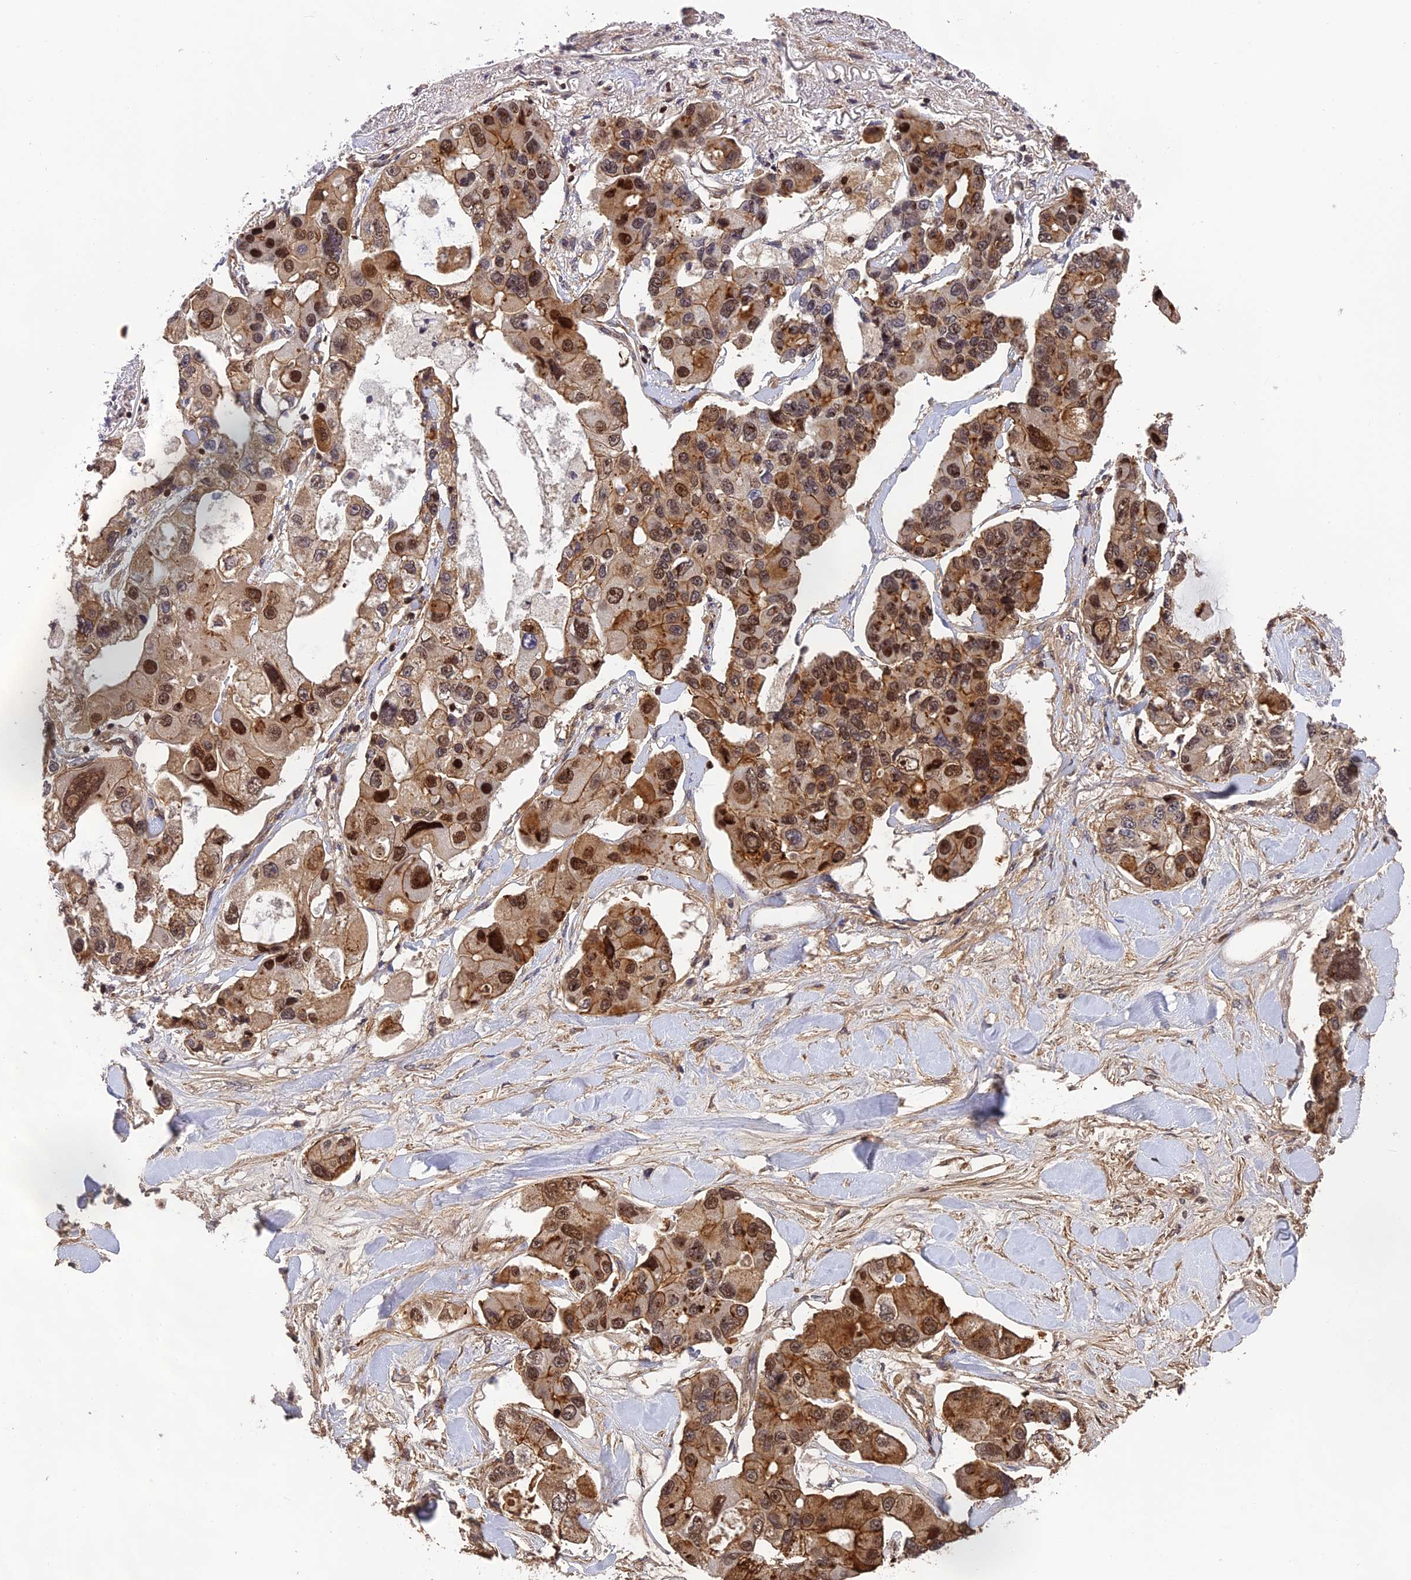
{"staining": {"intensity": "moderate", "quantity": ">75%", "location": "cytoplasmic/membranous,nuclear"}, "tissue": "lung cancer", "cell_type": "Tumor cells", "image_type": "cancer", "snomed": [{"axis": "morphology", "description": "Adenocarcinoma, NOS"}, {"axis": "topography", "description": "Lung"}], "caption": "Immunohistochemical staining of lung cancer (adenocarcinoma) displays medium levels of moderate cytoplasmic/membranous and nuclear expression in about >75% of tumor cells. (DAB IHC with brightfield microscopy, high magnification).", "gene": "OSBPL1A", "patient": {"sex": "female", "age": 54}}